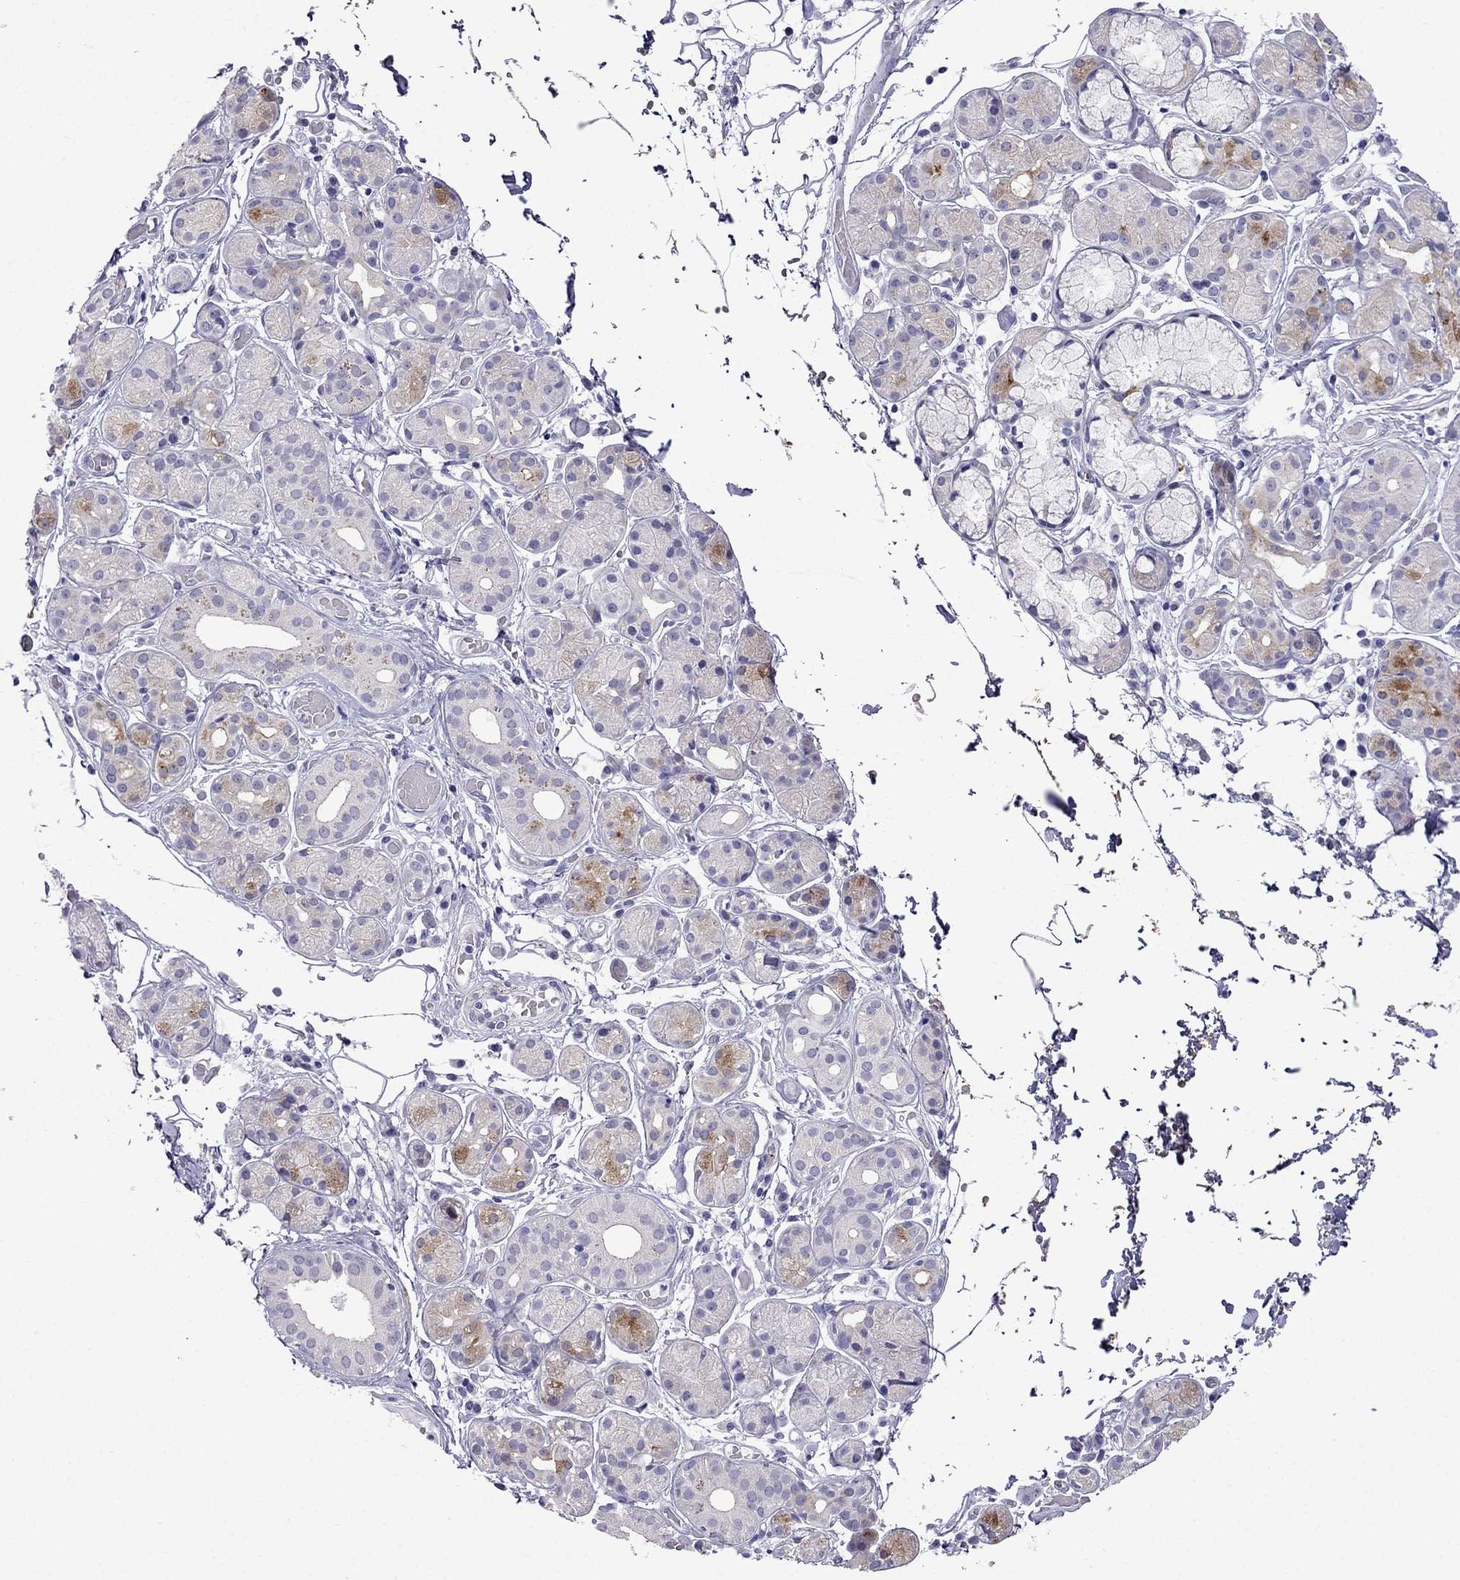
{"staining": {"intensity": "moderate", "quantity": "<25%", "location": "cytoplasmic/membranous"}, "tissue": "salivary gland", "cell_type": "Glandular cells", "image_type": "normal", "snomed": [{"axis": "morphology", "description": "Normal tissue, NOS"}, {"axis": "topography", "description": "Salivary gland"}, {"axis": "topography", "description": "Peripheral nerve tissue"}], "caption": "IHC image of benign salivary gland stained for a protein (brown), which demonstrates low levels of moderate cytoplasmic/membranous positivity in approximately <25% of glandular cells.", "gene": "MGP", "patient": {"sex": "male", "age": 71}}